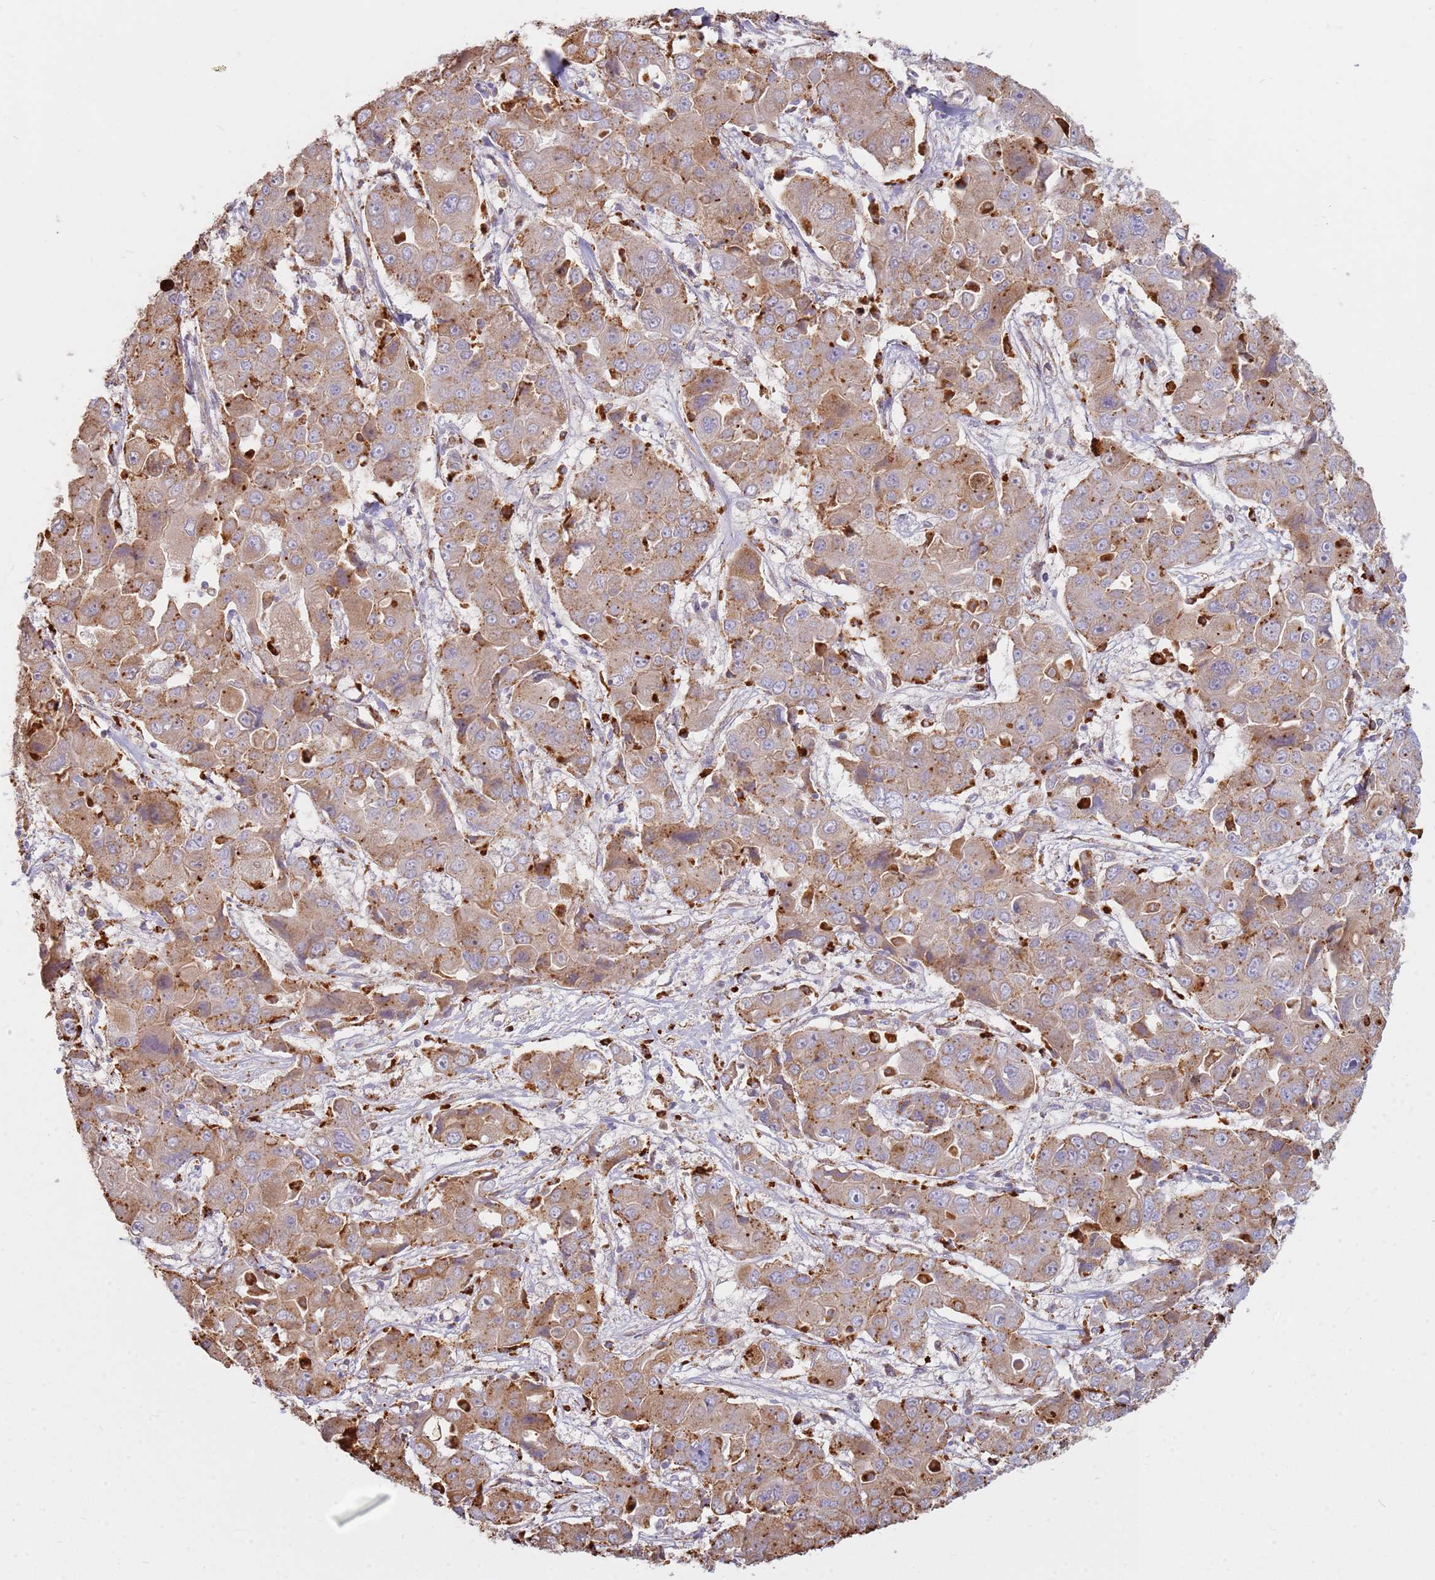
{"staining": {"intensity": "moderate", "quantity": ">75%", "location": "cytoplasmic/membranous"}, "tissue": "liver cancer", "cell_type": "Tumor cells", "image_type": "cancer", "snomed": [{"axis": "morphology", "description": "Cholangiocarcinoma"}, {"axis": "topography", "description": "Liver"}], "caption": "Liver cholangiocarcinoma stained with a brown dye exhibits moderate cytoplasmic/membranous positive expression in about >75% of tumor cells.", "gene": "TMEM229B", "patient": {"sex": "male", "age": 67}}